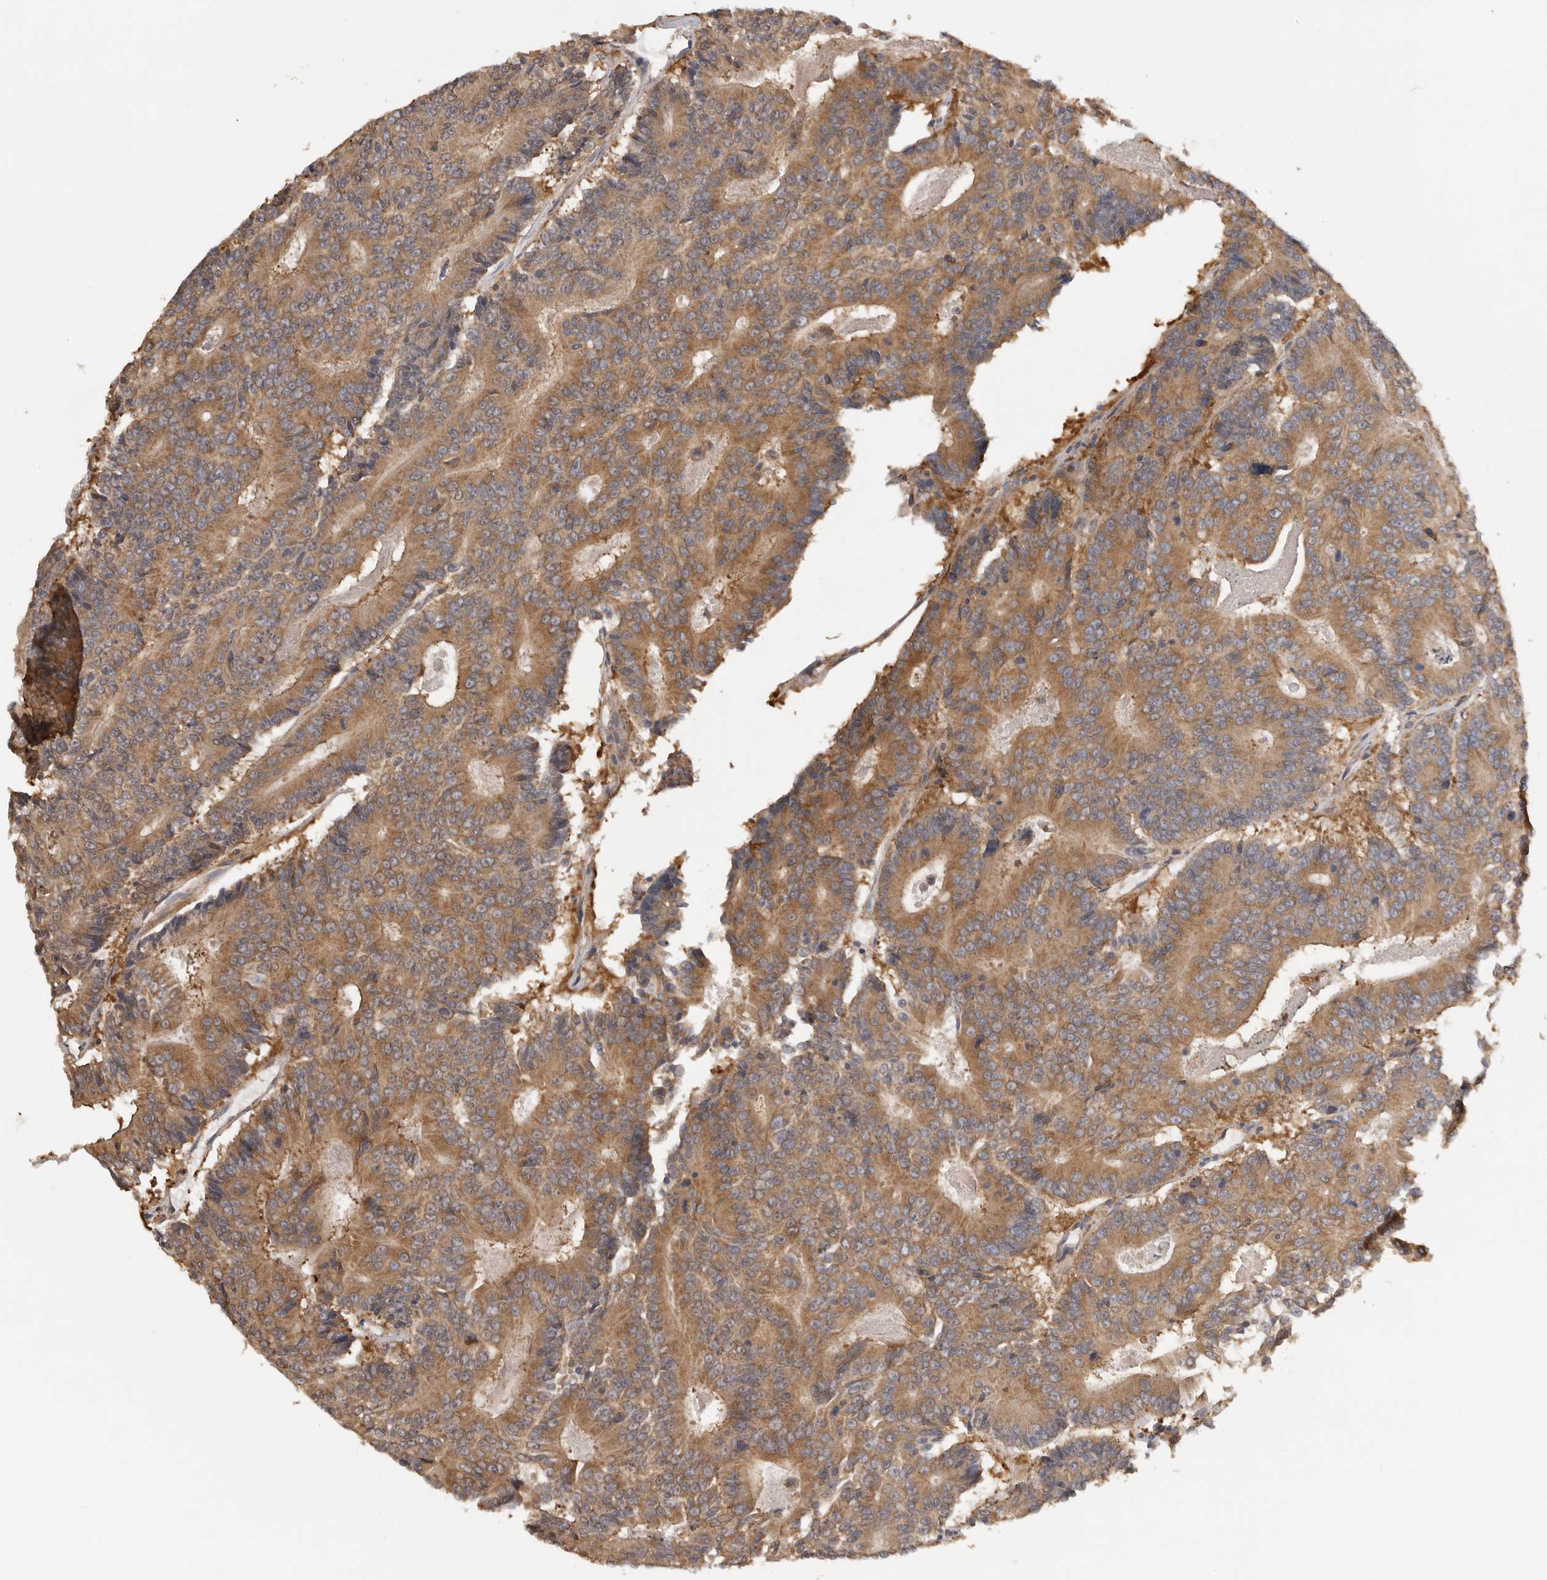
{"staining": {"intensity": "strong", "quantity": ">75%", "location": "cytoplasmic/membranous"}, "tissue": "colorectal cancer", "cell_type": "Tumor cells", "image_type": "cancer", "snomed": [{"axis": "morphology", "description": "Adenocarcinoma, NOS"}, {"axis": "topography", "description": "Colon"}], "caption": "This image displays IHC staining of human colorectal cancer, with high strong cytoplasmic/membranous staining in approximately >75% of tumor cells.", "gene": "PPP1R42", "patient": {"sex": "male", "age": 83}}